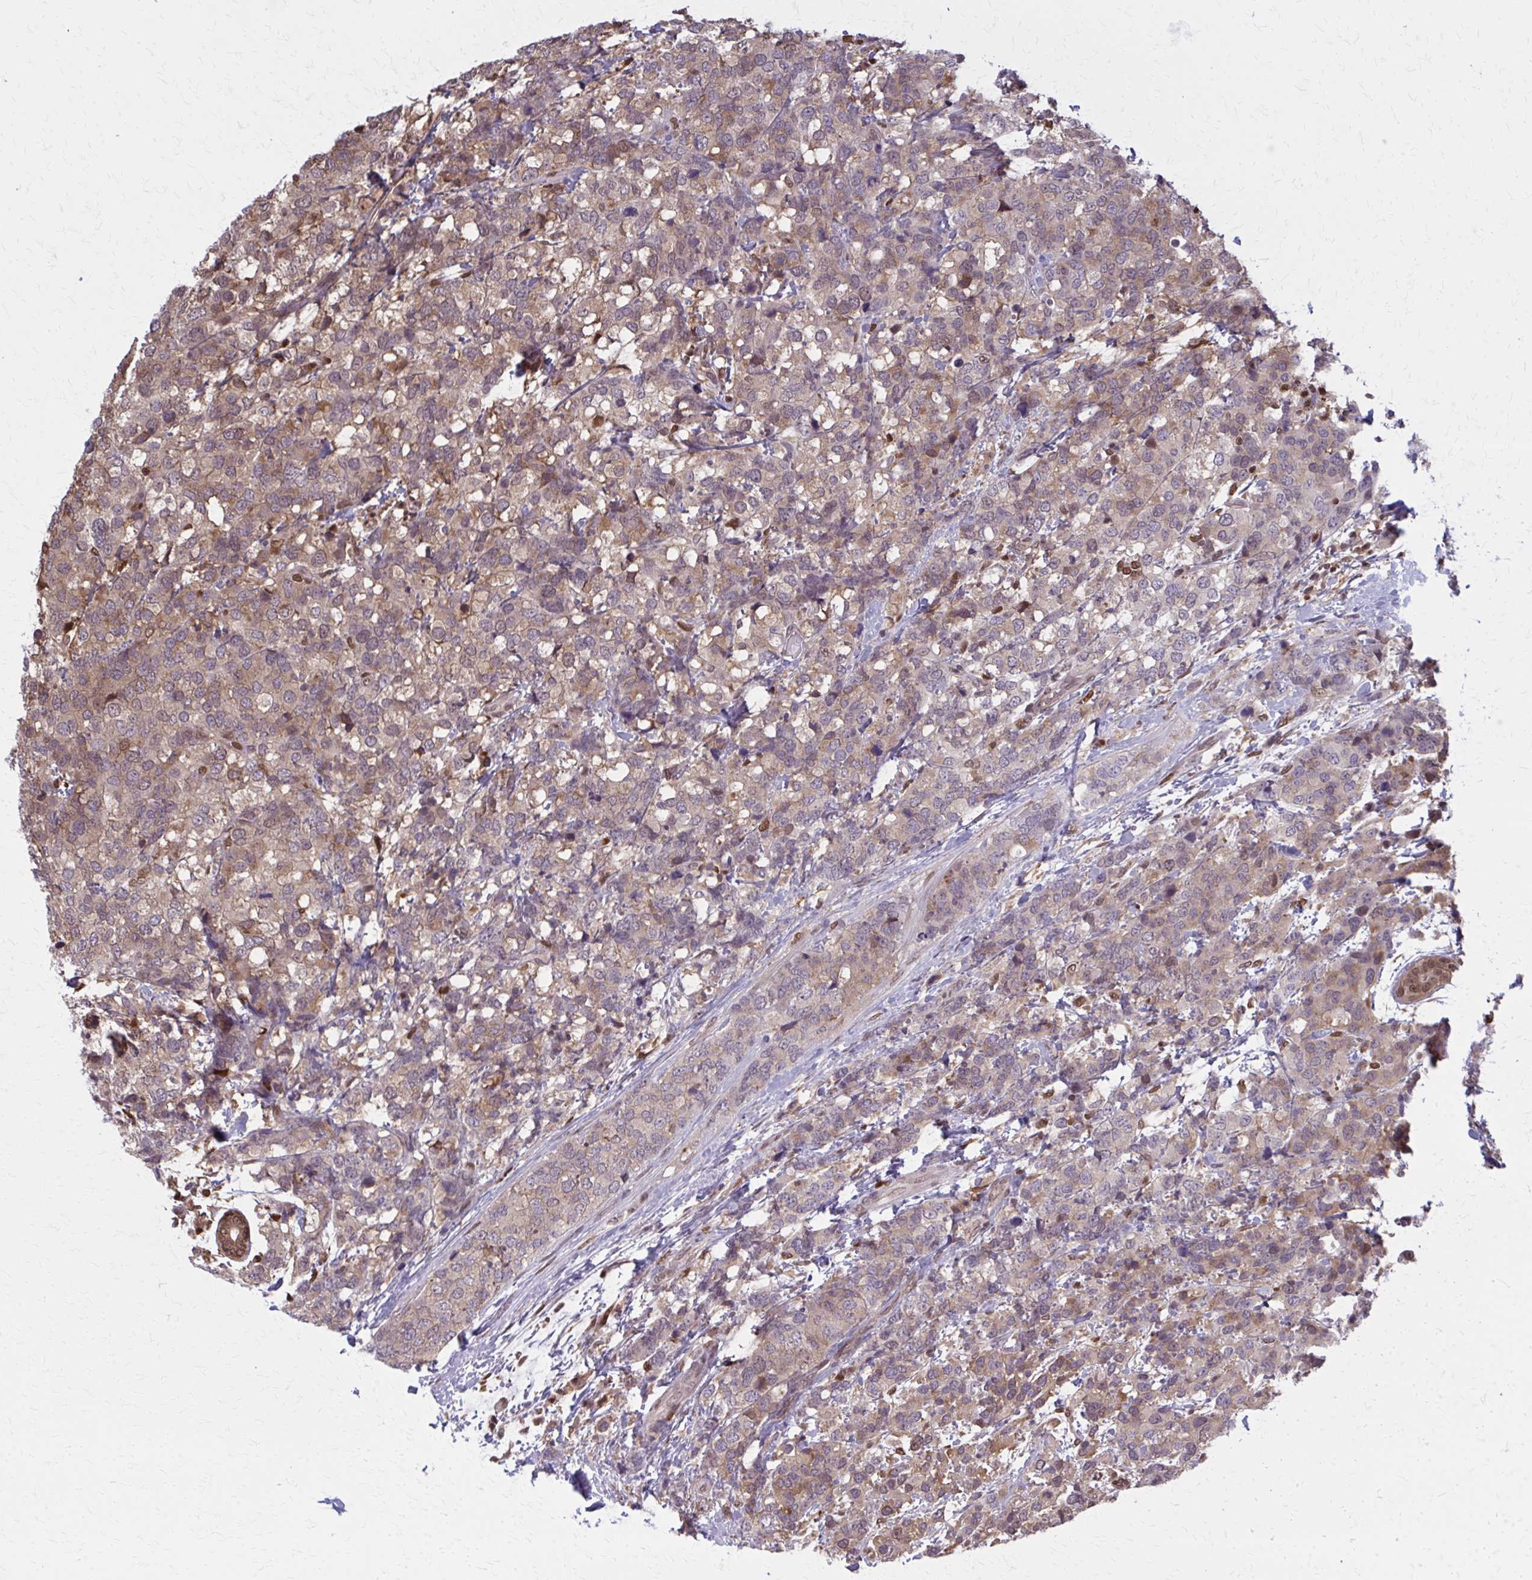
{"staining": {"intensity": "weak", "quantity": ">75%", "location": "cytoplasmic/membranous"}, "tissue": "breast cancer", "cell_type": "Tumor cells", "image_type": "cancer", "snomed": [{"axis": "morphology", "description": "Lobular carcinoma"}, {"axis": "topography", "description": "Breast"}], "caption": "This is an image of immunohistochemistry staining of lobular carcinoma (breast), which shows weak expression in the cytoplasmic/membranous of tumor cells.", "gene": "MDH1", "patient": {"sex": "female", "age": 59}}